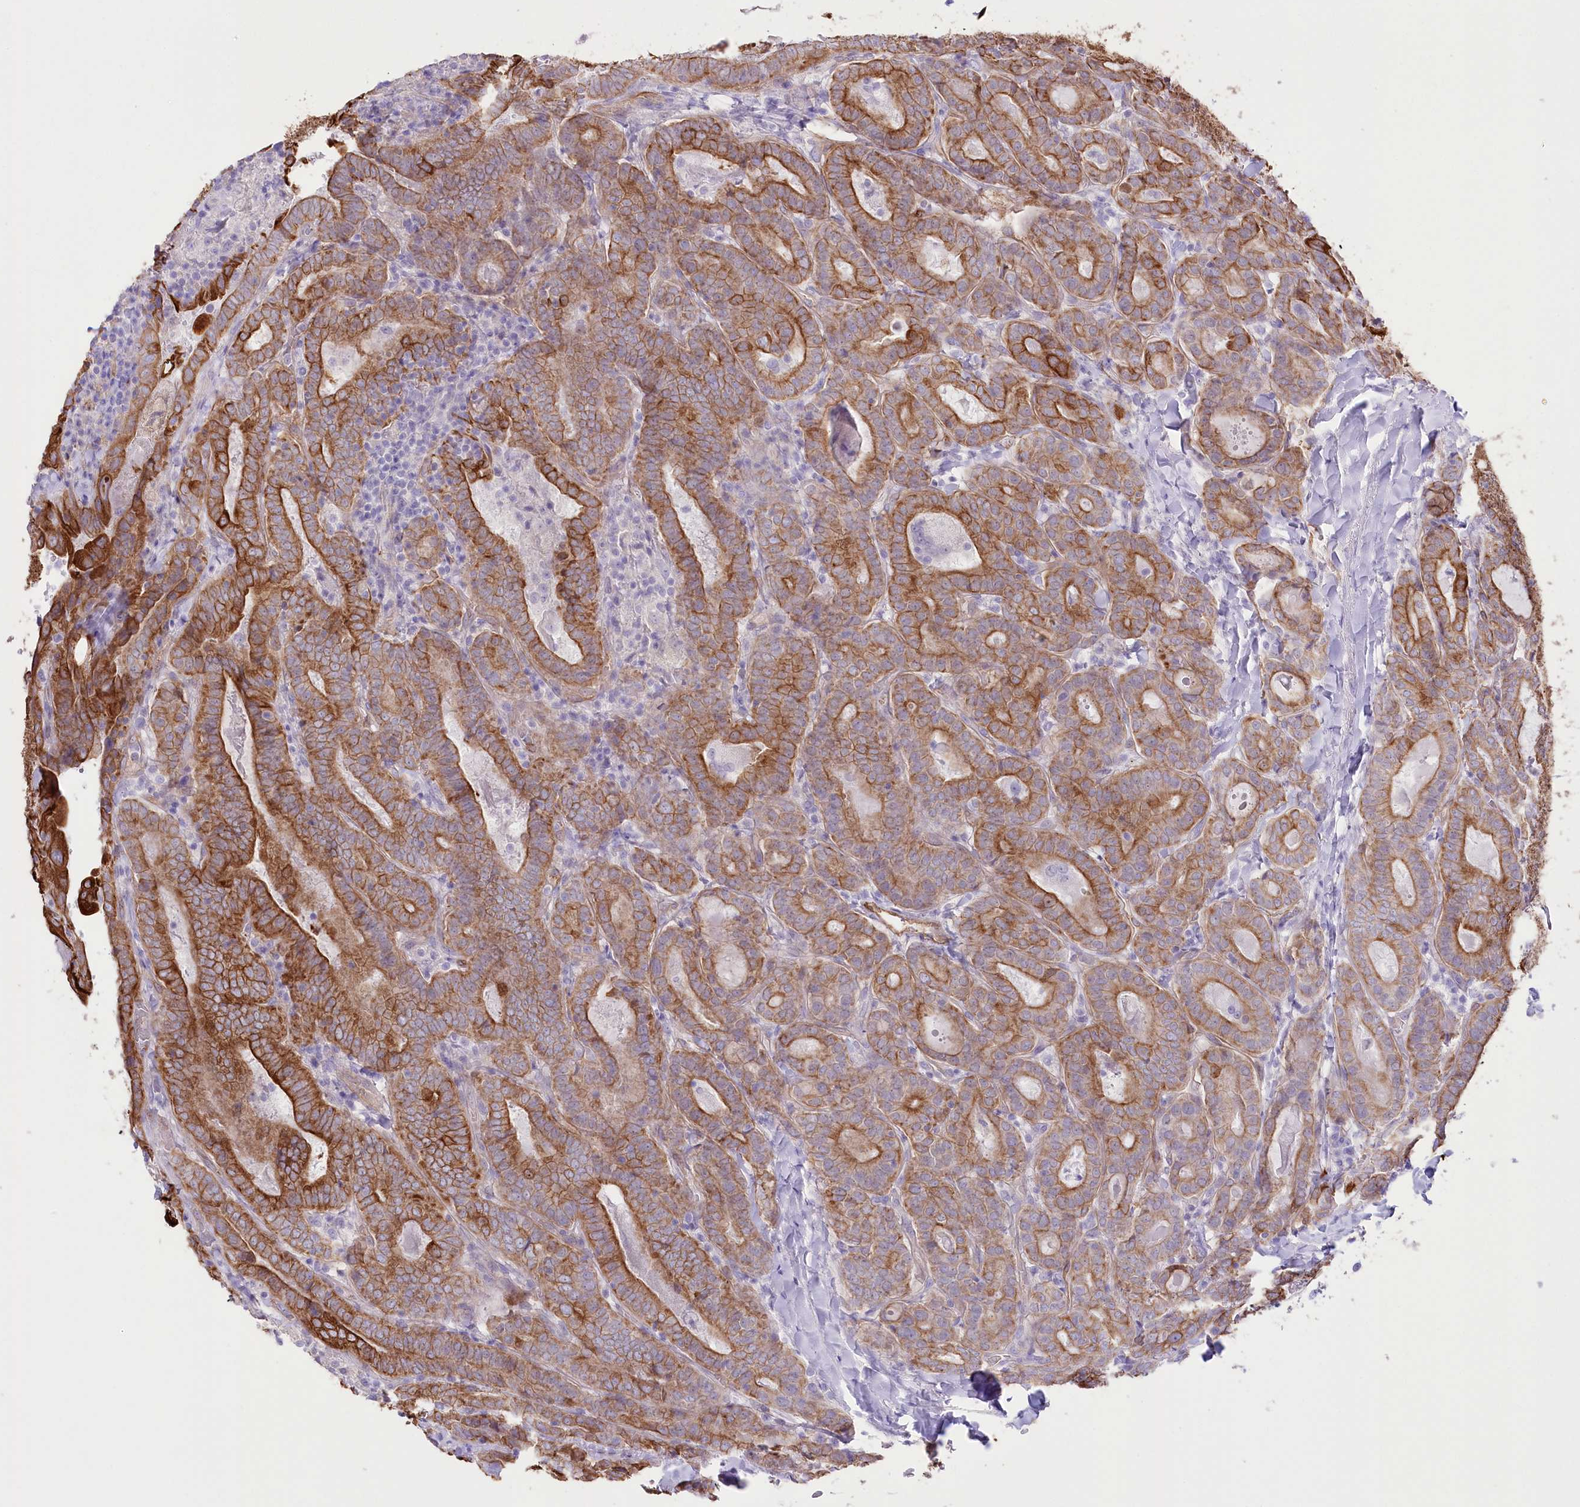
{"staining": {"intensity": "strong", "quantity": ">75%", "location": "cytoplasmic/membranous"}, "tissue": "thyroid cancer", "cell_type": "Tumor cells", "image_type": "cancer", "snomed": [{"axis": "morphology", "description": "Papillary adenocarcinoma, NOS"}, {"axis": "topography", "description": "Thyroid gland"}], "caption": "Brown immunohistochemical staining in thyroid papillary adenocarcinoma displays strong cytoplasmic/membranous staining in about >75% of tumor cells.", "gene": "SLC39A10", "patient": {"sex": "female", "age": 72}}